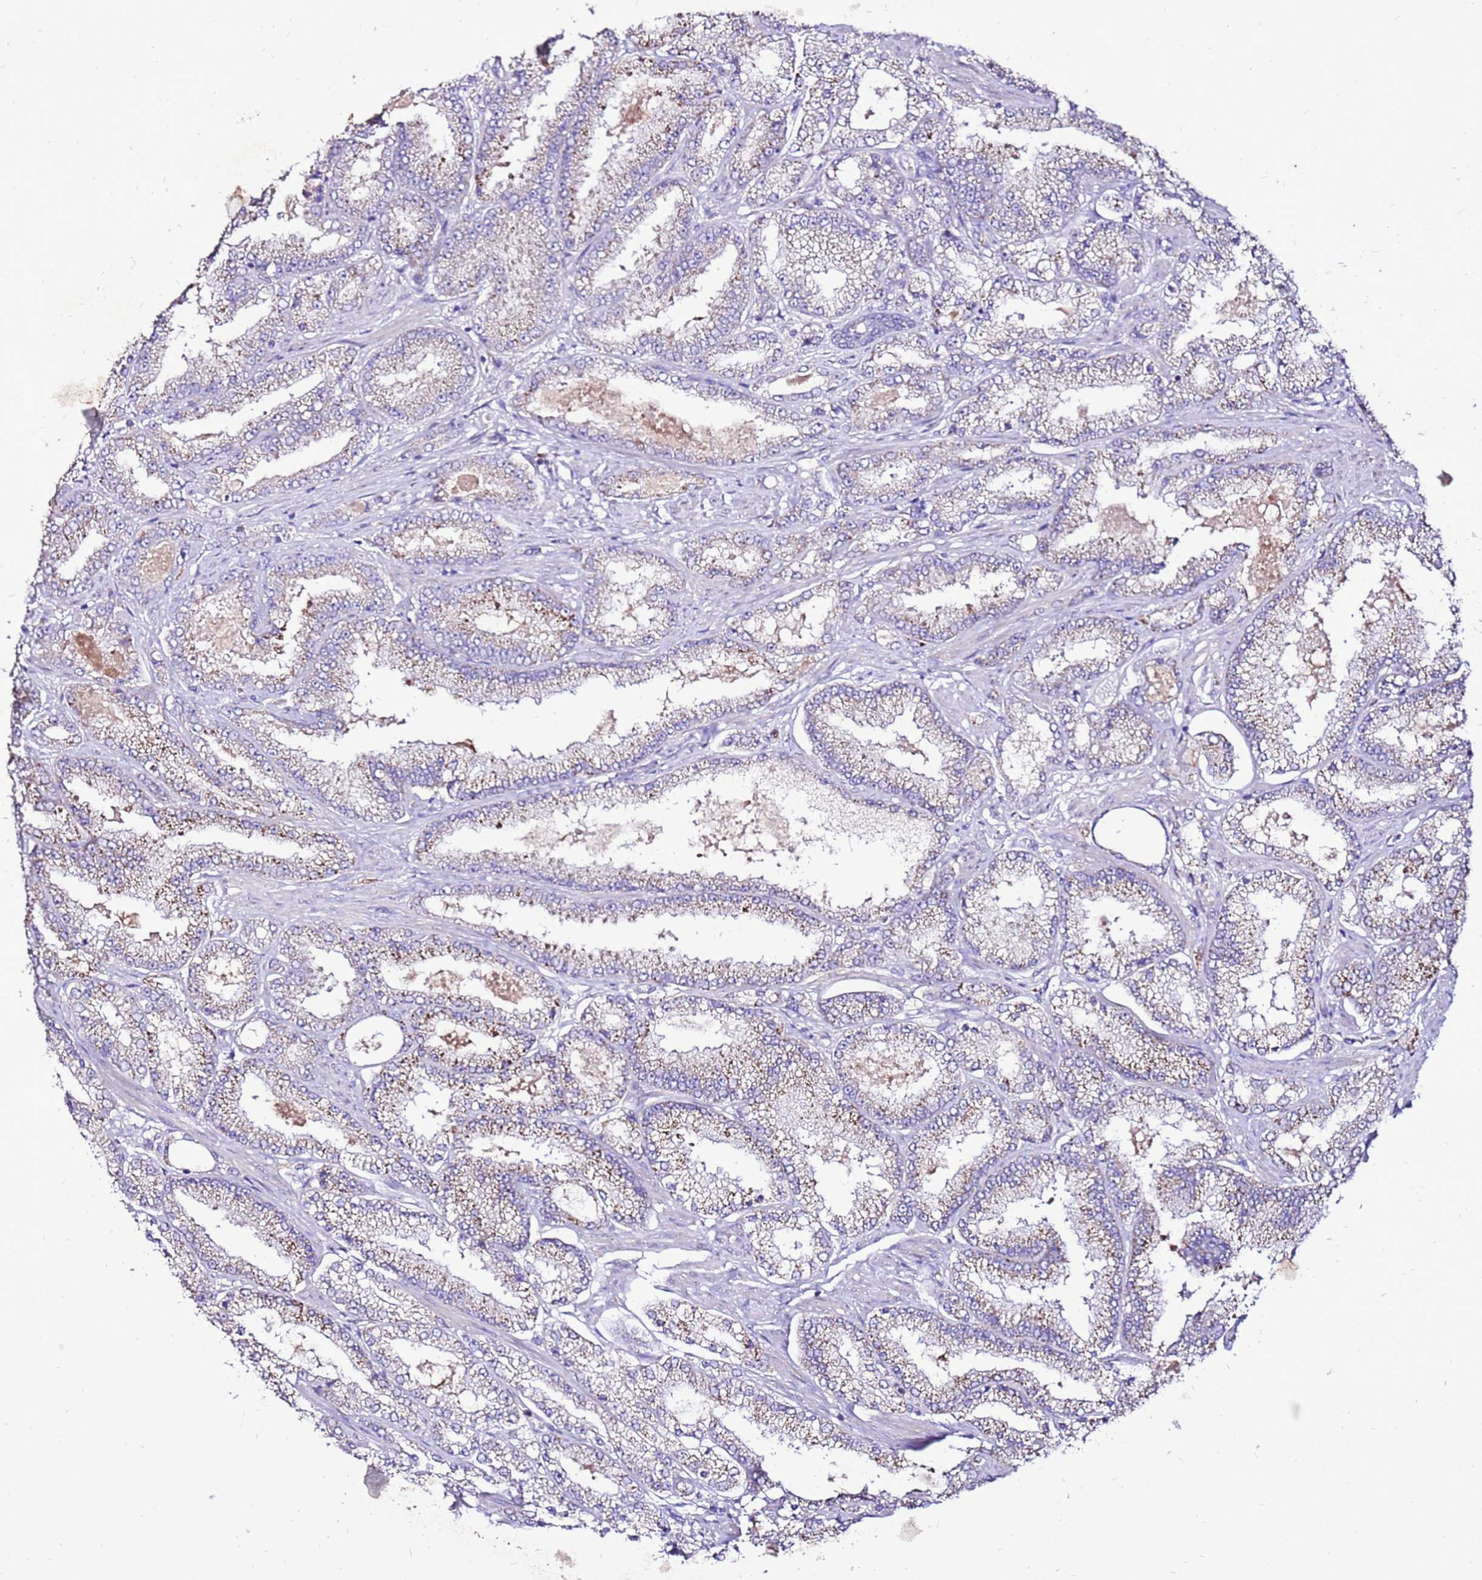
{"staining": {"intensity": "moderate", "quantity": "25%-75%", "location": "cytoplasmic/membranous"}, "tissue": "prostate cancer", "cell_type": "Tumor cells", "image_type": "cancer", "snomed": [{"axis": "morphology", "description": "Adenocarcinoma, High grade"}, {"axis": "topography", "description": "Prostate"}], "caption": "Immunohistochemistry (IHC) photomicrograph of neoplastic tissue: human prostate cancer (high-grade adenocarcinoma) stained using IHC displays medium levels of moderate protein expression localized specifically in the cytoplasmic/membranous of tumor cells, appearing as a cytoplasmic/membranous brown color.", "gene": "TMEM106C", "patient": {"sex": "male", "age": 68}}